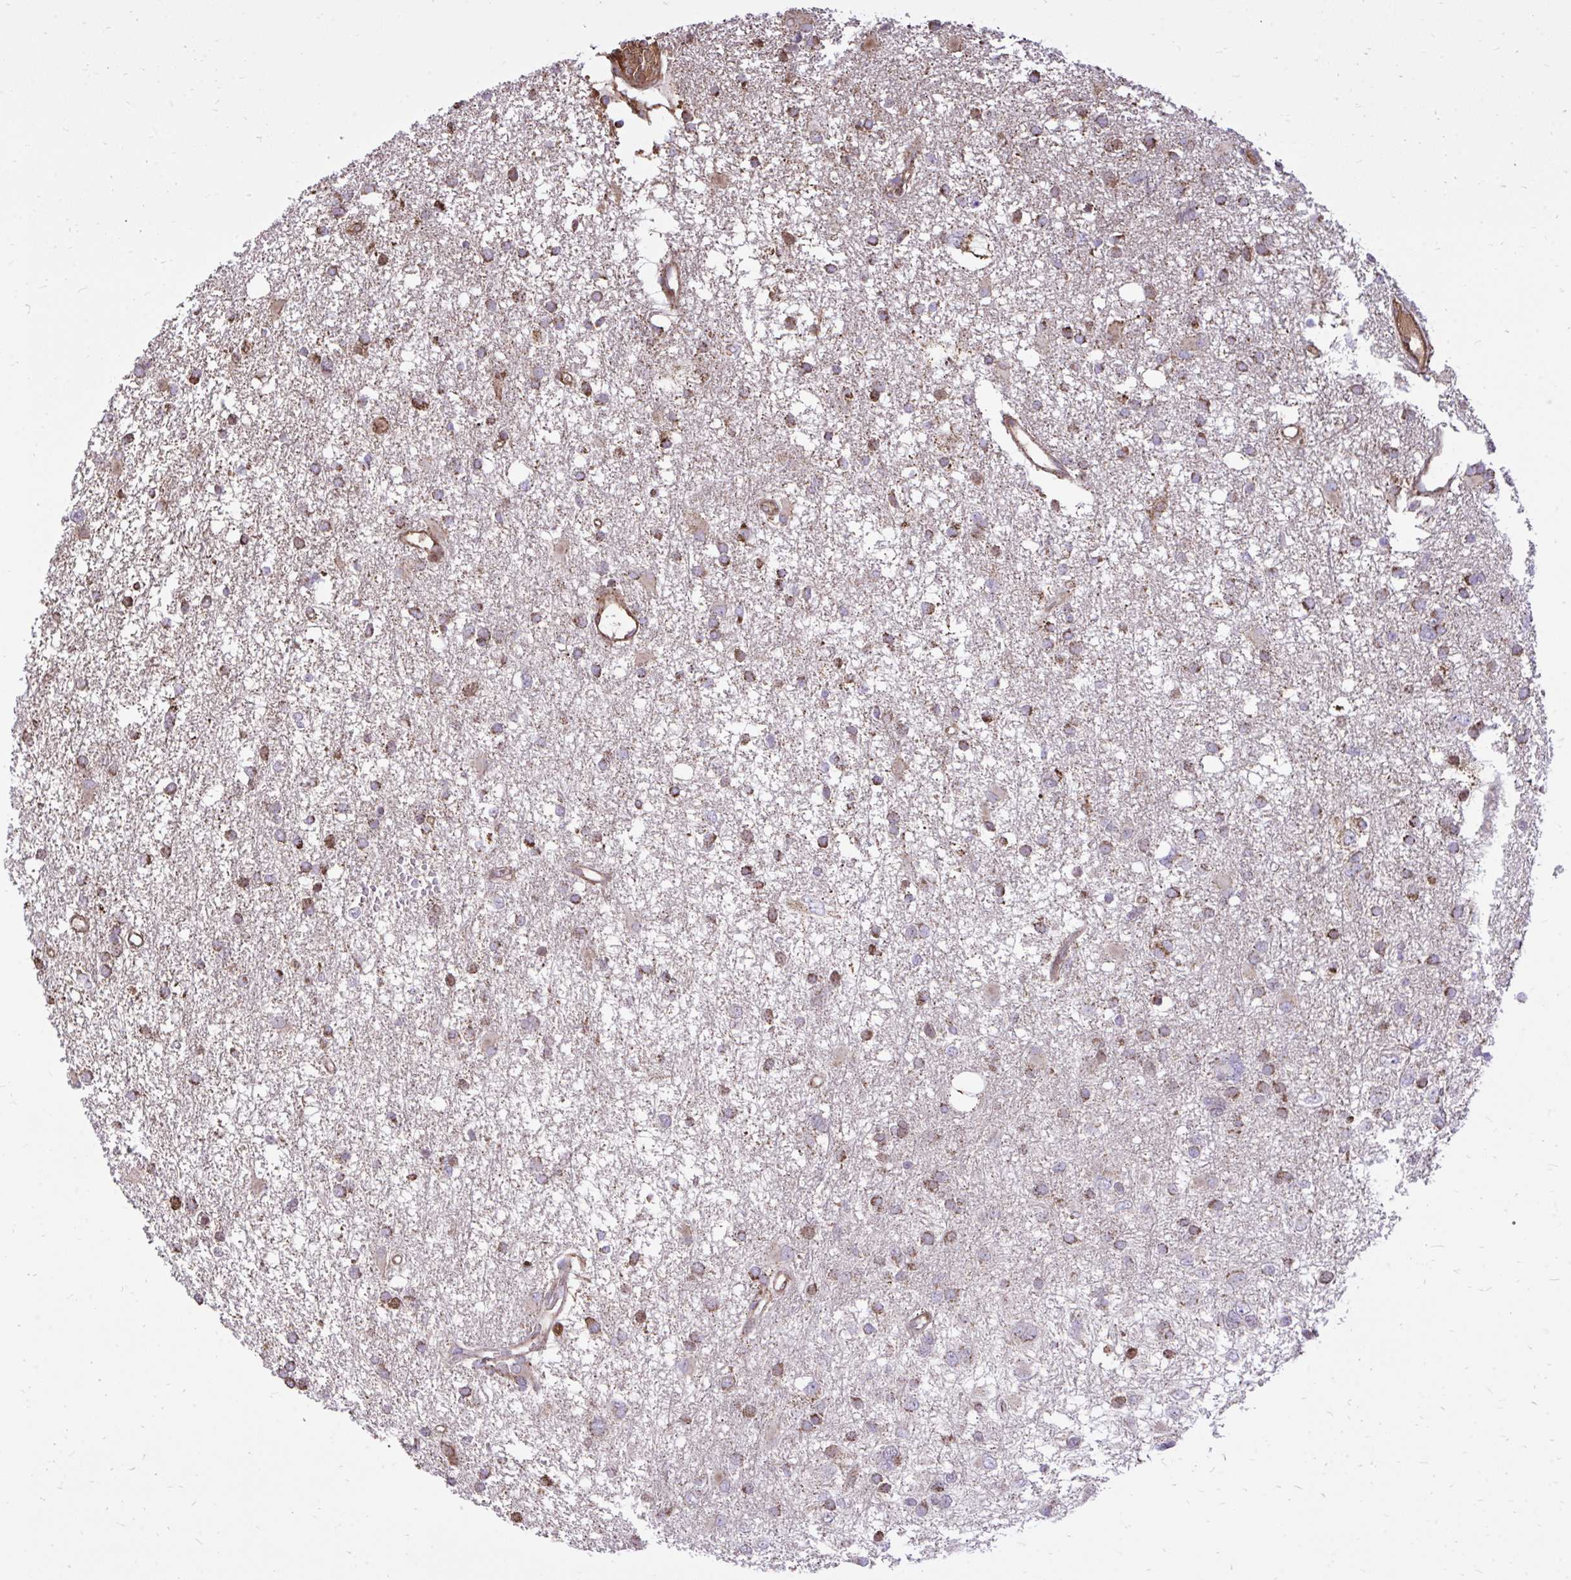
{"staining": {"intensity": "moderate", "quantity": "25%-75%", "location": "cytoplasmic/membranous"}, "tissue": "glioma", "cell_type": "Tumor cells", "image_type": "cancer", "snomed": [{"axis": "morphology", "description": "Glioma, malignant, High grade"}, {"axis": "topography", "description": "Brain"}], "caption": "Immunohistochemistry (IHC) histopathology image of glioma stained for a protein (brown), which demonstrates medium levels of moderate cytoplasmic/membranous staining in approximately 25%-75% of tumor cells.", "gene": "ATP13A2", "patient": {"sex": "male", "age": 61}}